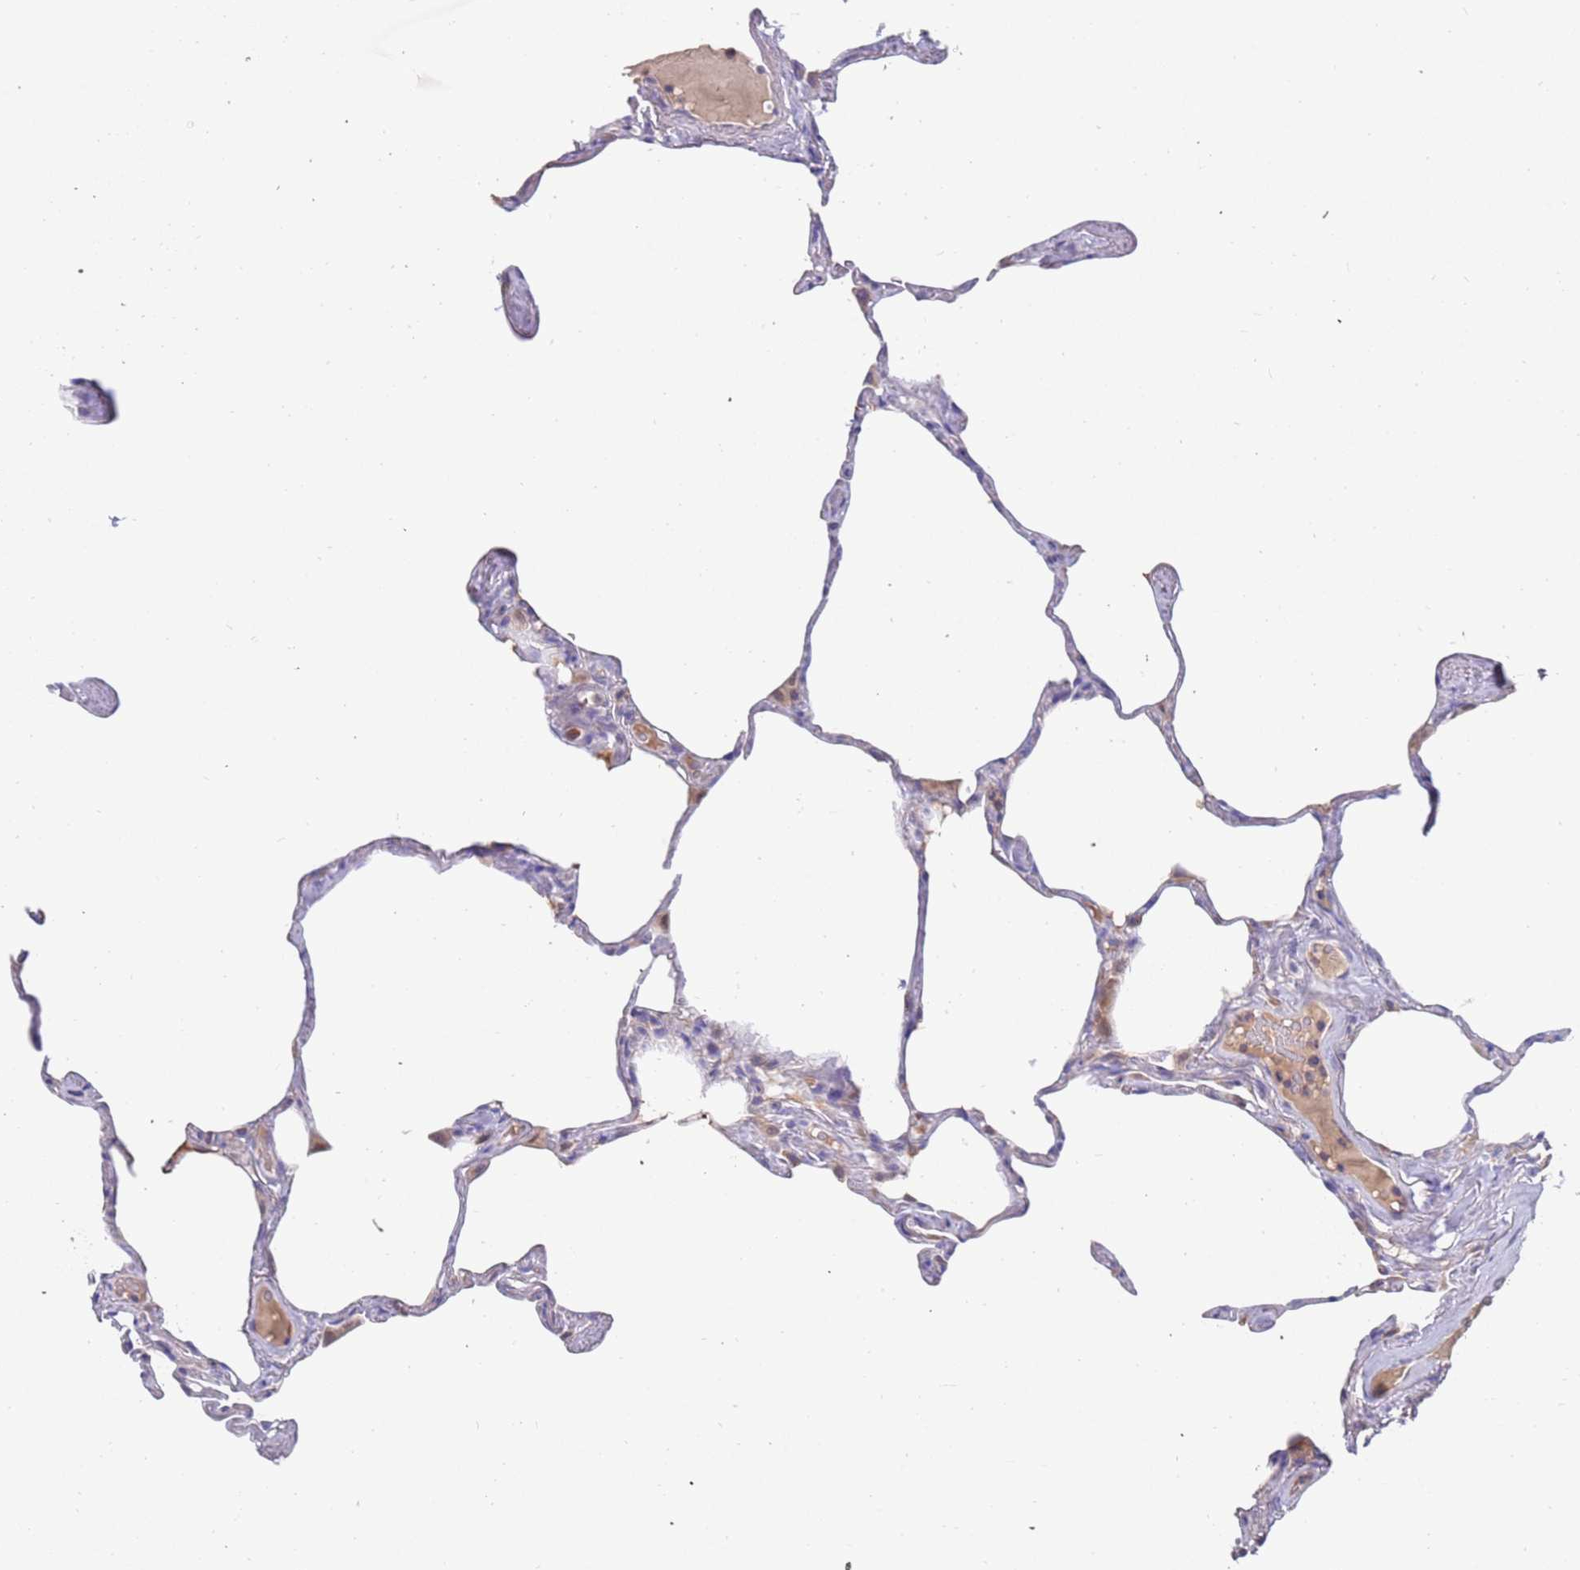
{"staining": {"intensity": "negative", "quantity": "none", "location": "none"}, "tissue": "lung", "cell_type": "Alveolar cells", "image_type": "normal", "snomed": [{"axis": "morphology", "description": "Normal tissue, NOS"}, {"axis": "topography", "description": "Lung"}], "caption": "Immunohistochemistry (IHC) image of unremarkable lung: lung stained with DAB shows no significant protein expression in alveolar cells. Nuclei are stained in blue.", "gene": "ZNF746", "patient": {"sex": "male", "age": 65}}